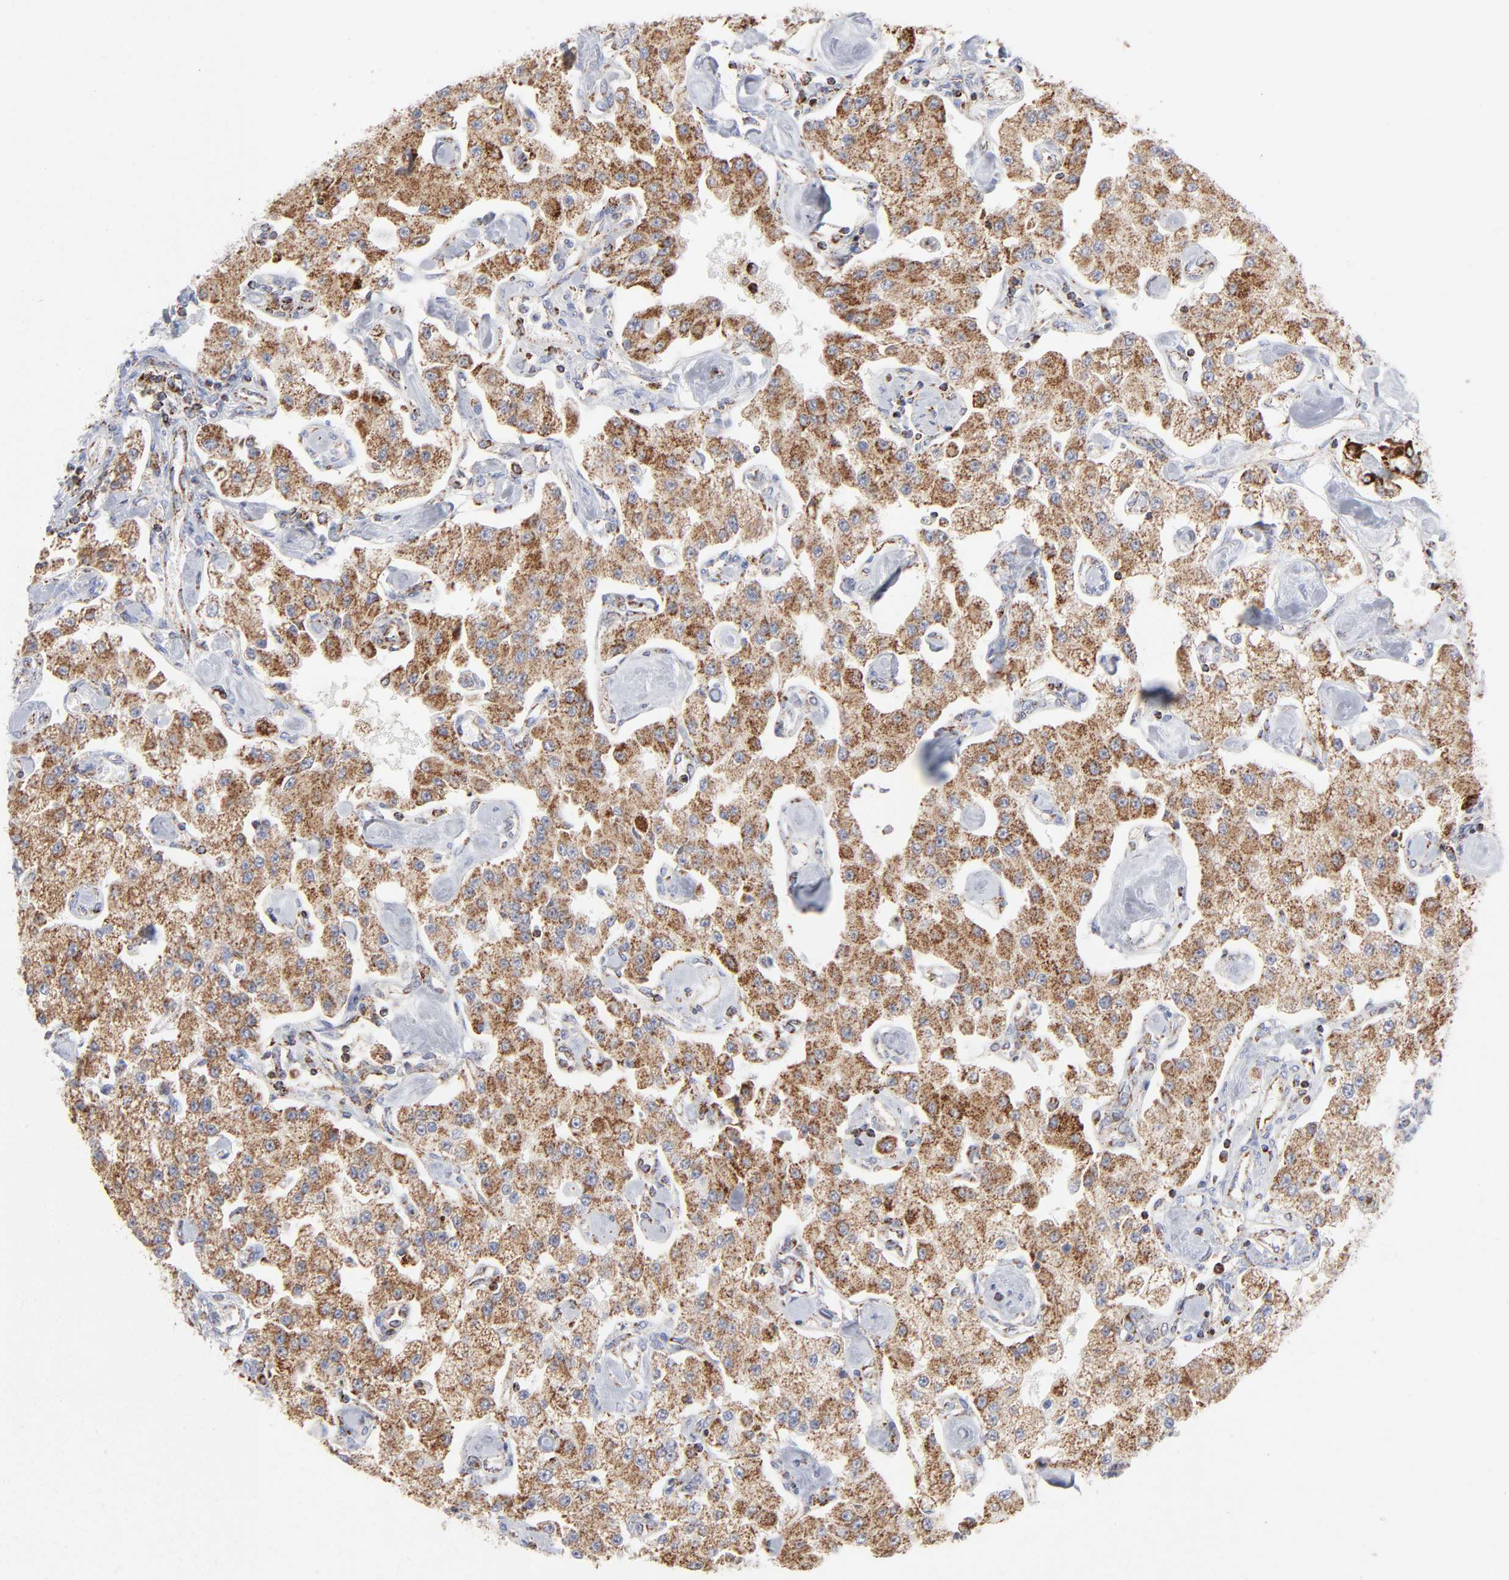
{"staining": {"intensity": "strong", "quantity": ">75%", "location": "cytoplasmic/membranous"}, "tissue": "carcinoid", "cell_type": "Tumor cells", "image_type": "cancer", "snomed": [{"axis": "morphology", "description": "Carcinoid, malignant, NOS"}, {"axis": "topography", "description": "Pancreas"}], "caption": "Carcinoid (malignant) was stained to show a protein in brown. There is high levels of strong cytoplasmic/membranous staining in approximately >75% of tumor cells.", "gene": "ASB3", "patient": {"sex": "male", "age": 41}}